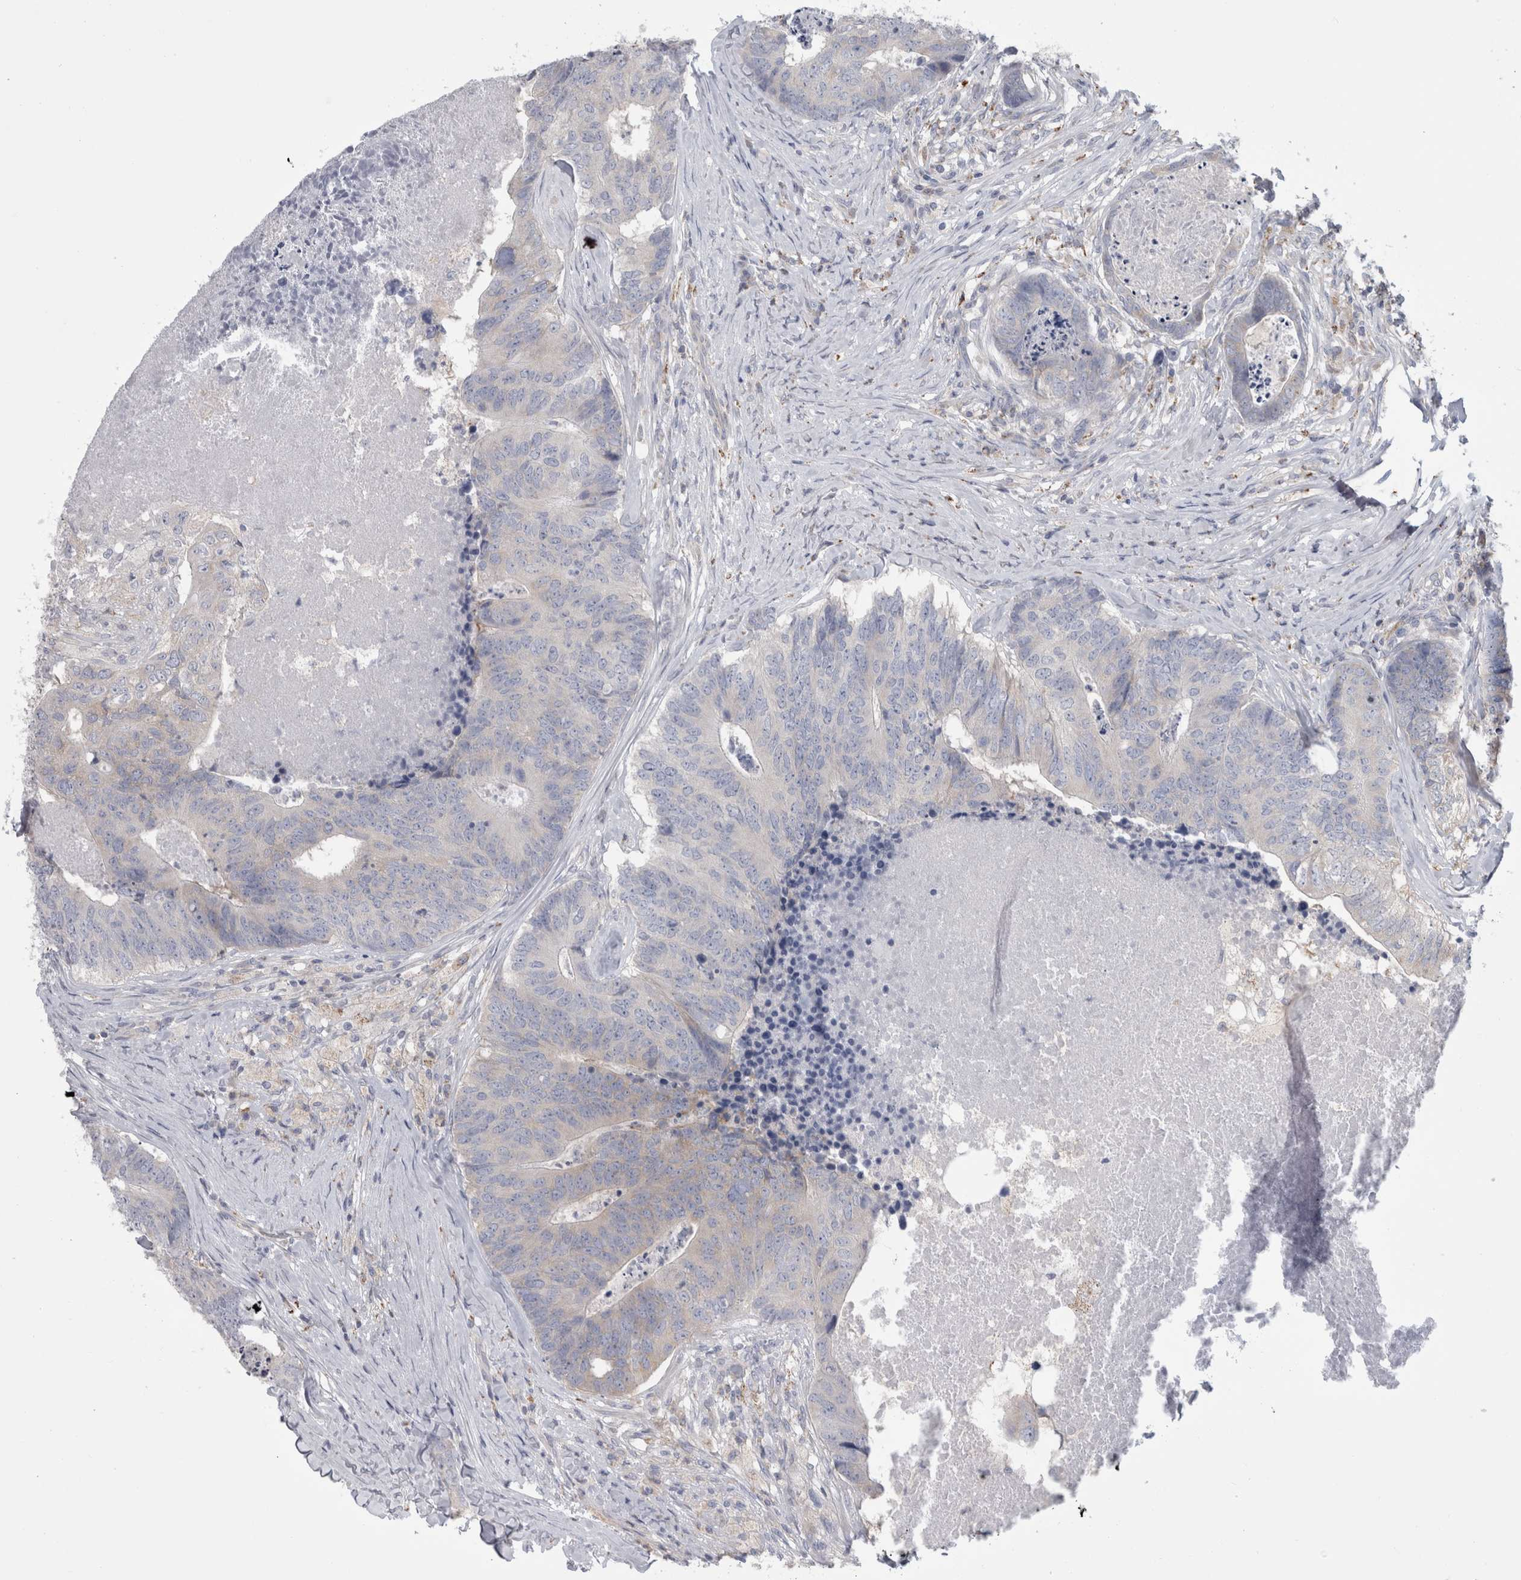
{"staining": {"intensity": "negative", "quantity": "none", "location": "none"}, "tissue": "colorectal cancer", "cell_type": "Tumor cells", "image_type": "cancer", "snomed": [{"axis": "morphology", "description": "Adenocarcinoma, NOS"}, {"axis": "topography", "description": "Colon"}], "caption": "The histopathology image shows no significant staining in tumor cells of colorectal cancer (adenocarcinoma).", "gene": "GATM", "patient": {"sex": "female", "age": 67}}